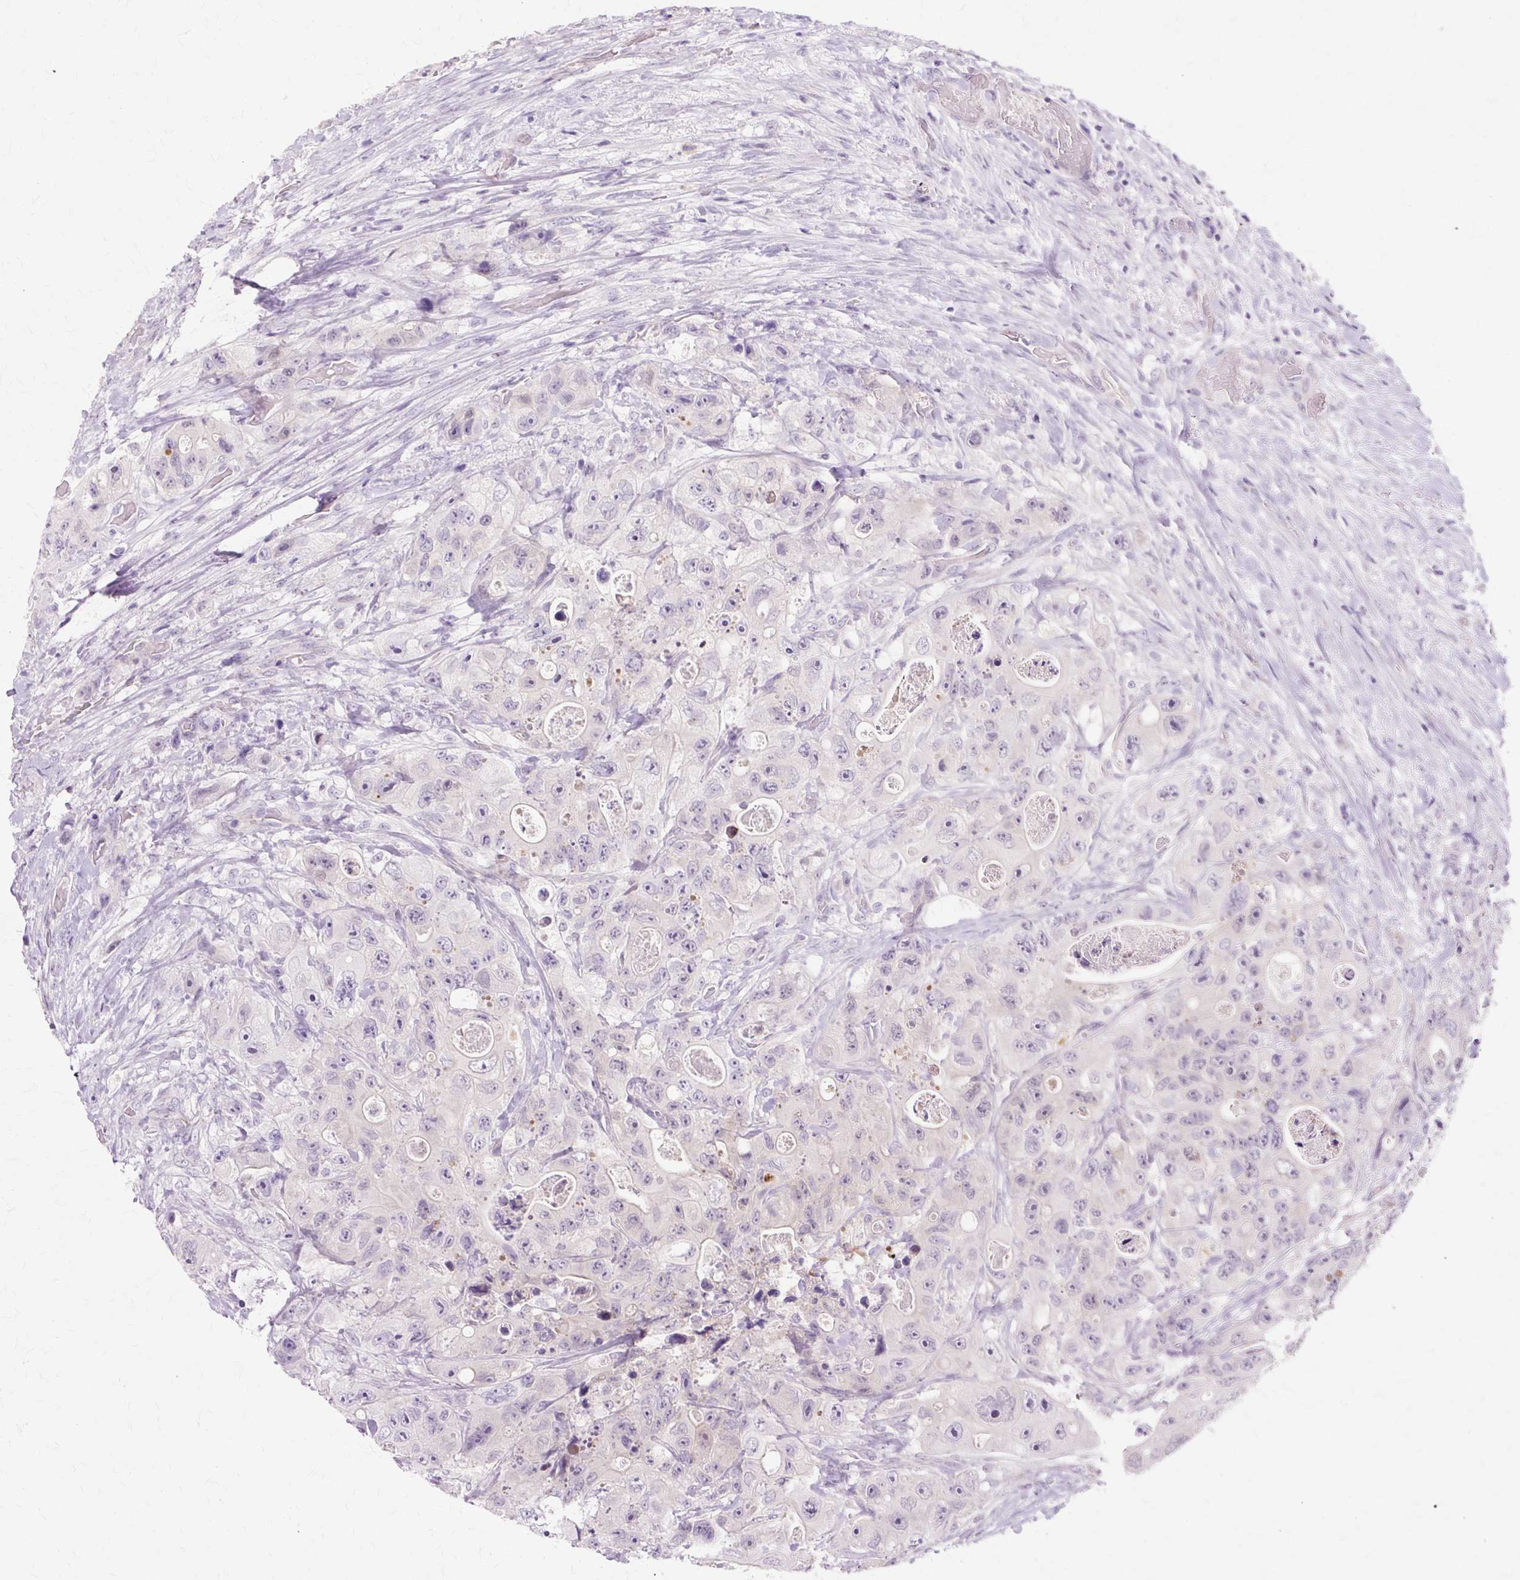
{"staining": {"intensity": "negative", "quantity": "none", "location": "none"}, "tissue": "colorectal cancer", "cell_type": "Tumor cells", "image_type": "cancer", "snomed": [{"axis": "morphology", "description": "Adenocarcinoma, NOS"}, {"axis": "topography", "description": "Colon"}], "caption": "An image of colorectal adenocarcinoma stained for a protein displays no brown staining in tumor cells.", "gene": "ZNF35", "patient": {"sex": "female", "age": 46}}